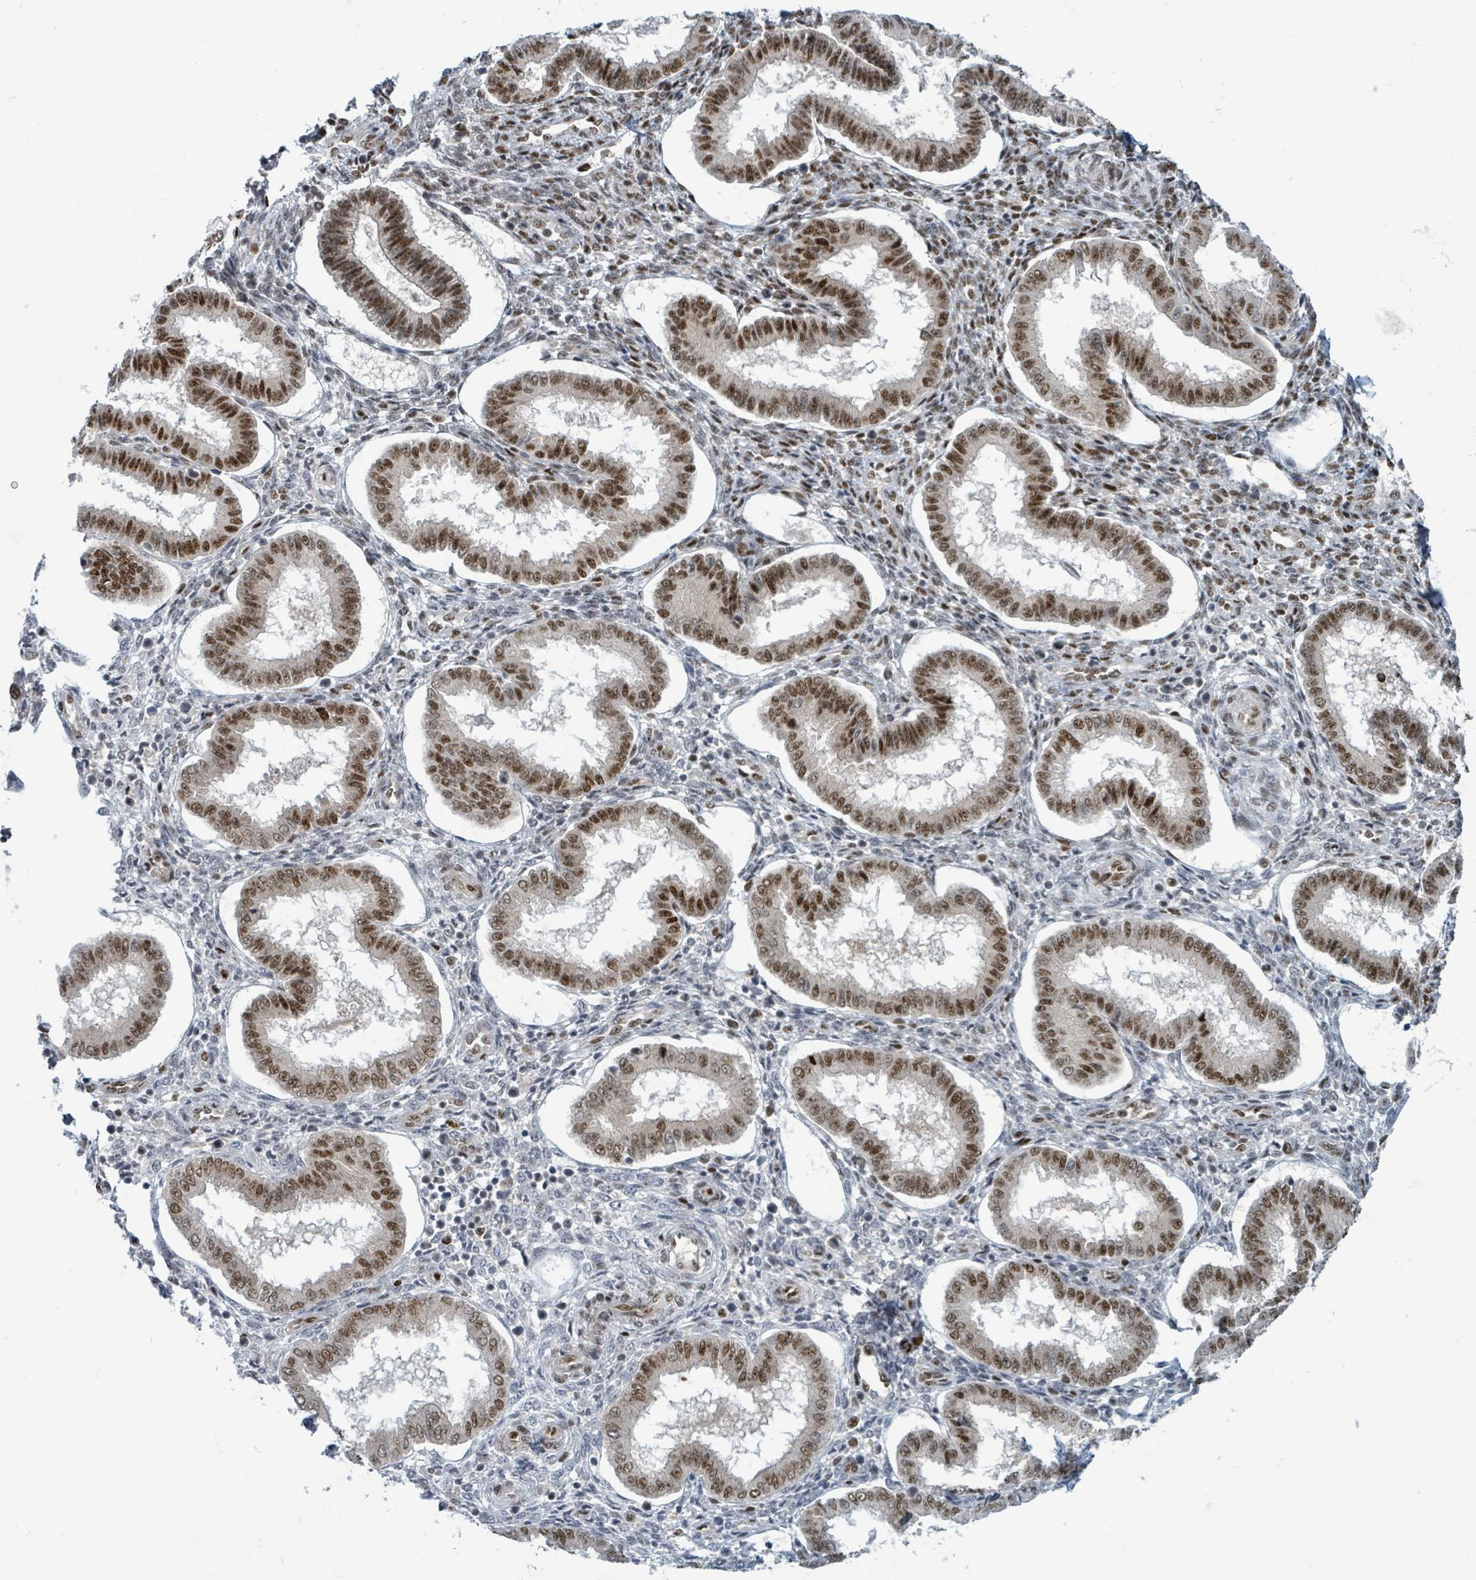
{"staining": {"intensity": "moderate", "quantity": "<25%", "location": "nuclear"}, "tissue": "endometrium", "cell_type": "Cells in endometrial stroma", "image_type": "normal", "snomed": [{"axis": "morphology", "description": "Normal tissue, NOS"}, {"axis": "topography", "description": "Endometrium"}], "caption": "A histopathology image of human endometrium stained for a protein exhibits moderate nuclear brown staining in cells in endometrial stroma. (DAB IHC, brown staining for protein, blue staining for nuclei).", "gene": "KLF3", "patient": {"sex": "female", "age": 24}}